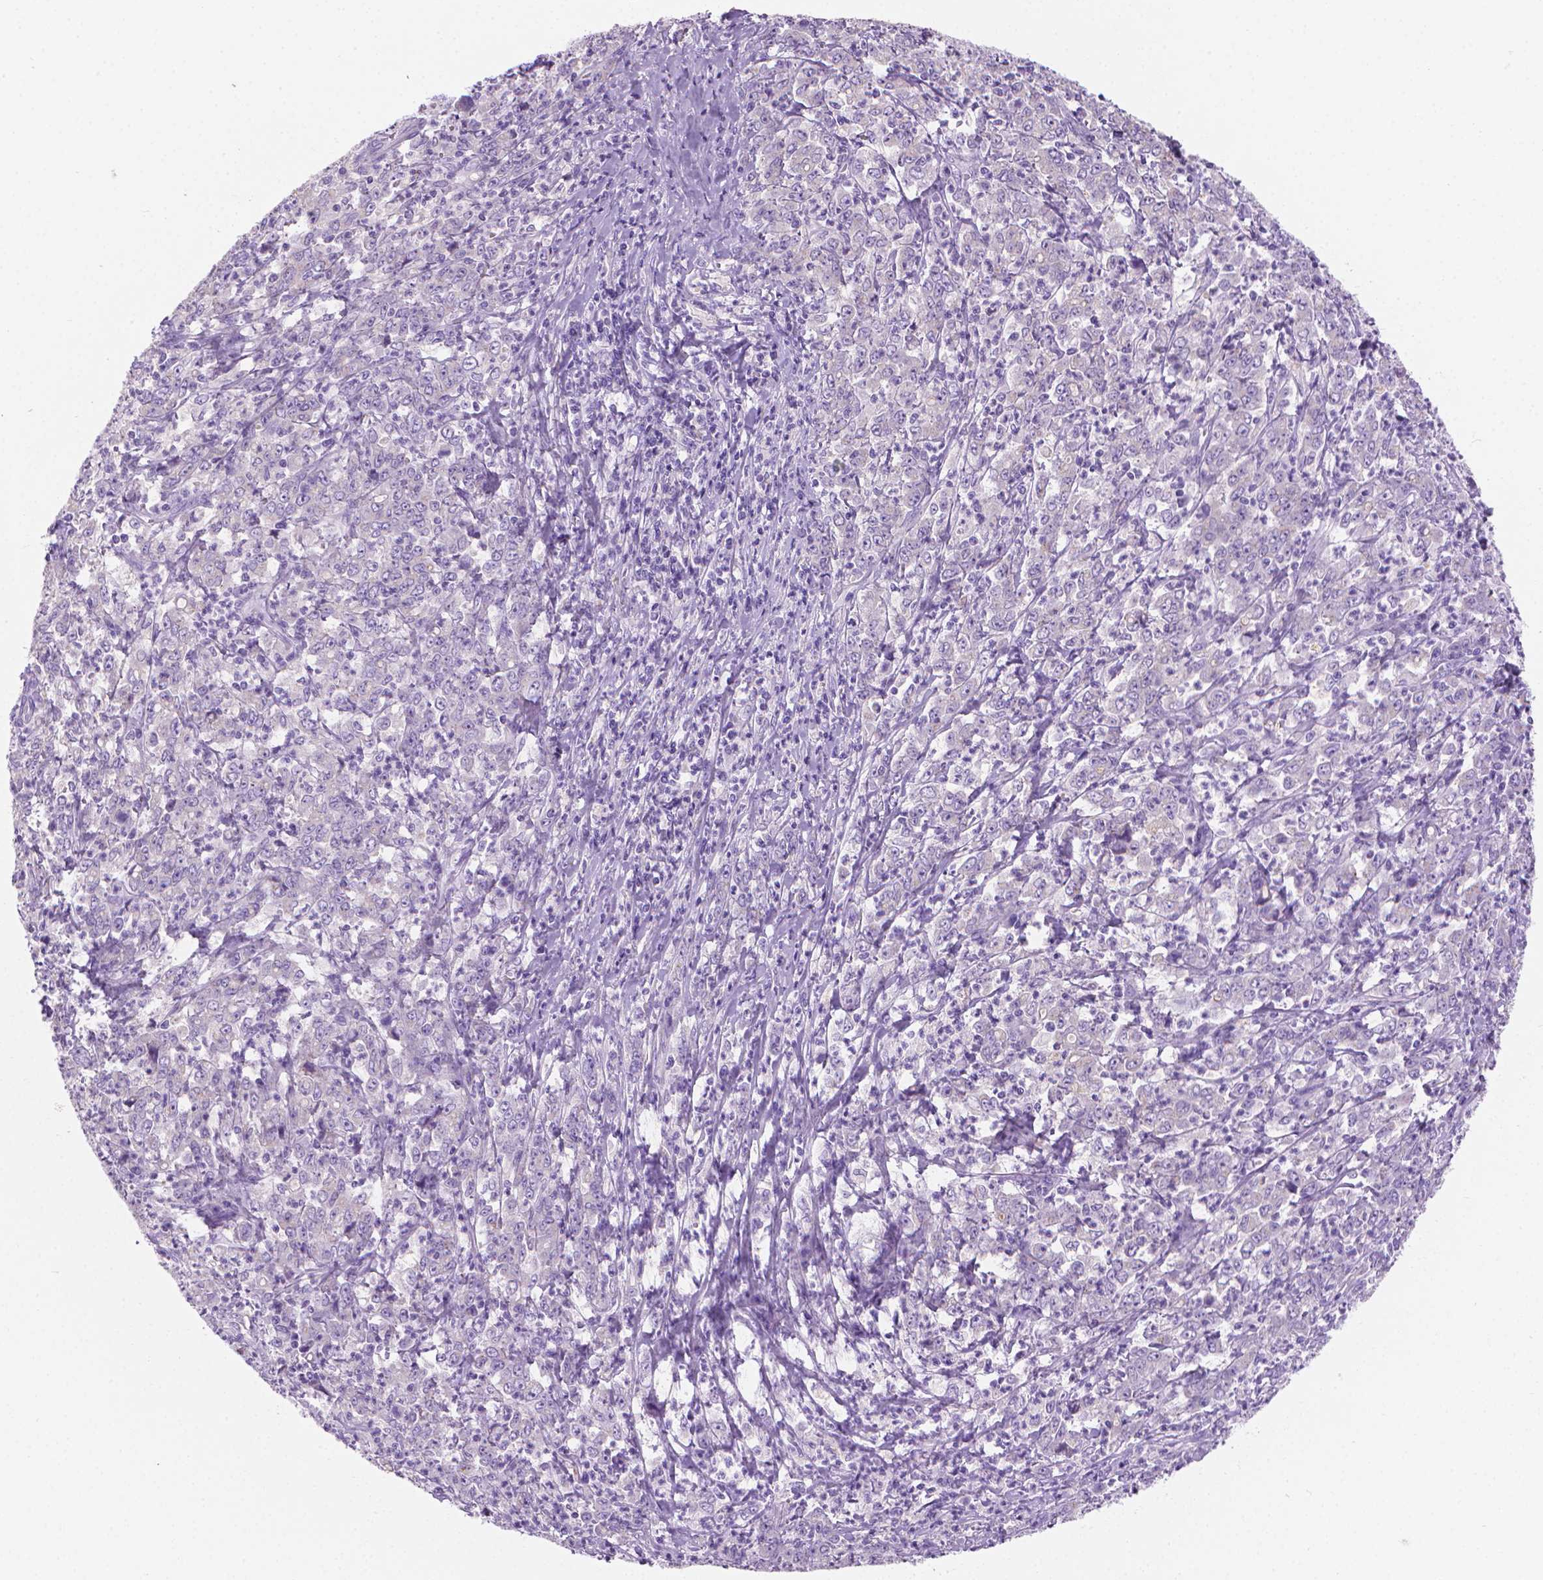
{"staining": {"intensity": "negative", "quantity": "none", "location": "none"}, "tissue": "stomach cancer", "cell_type": "Tumor cells", "image_type": "cancer", "snomed": [{"axis": "morphology", "description": "Adenocarcinoma, NOS"}, {"axis": "topography", "description": "Stomach, lower"}], "caption": "Tumor cells show no significant protein expression in adenocarcinoma (stomach).", "gene": "FASN", "patient": {"sex": "female", "age": 71}}